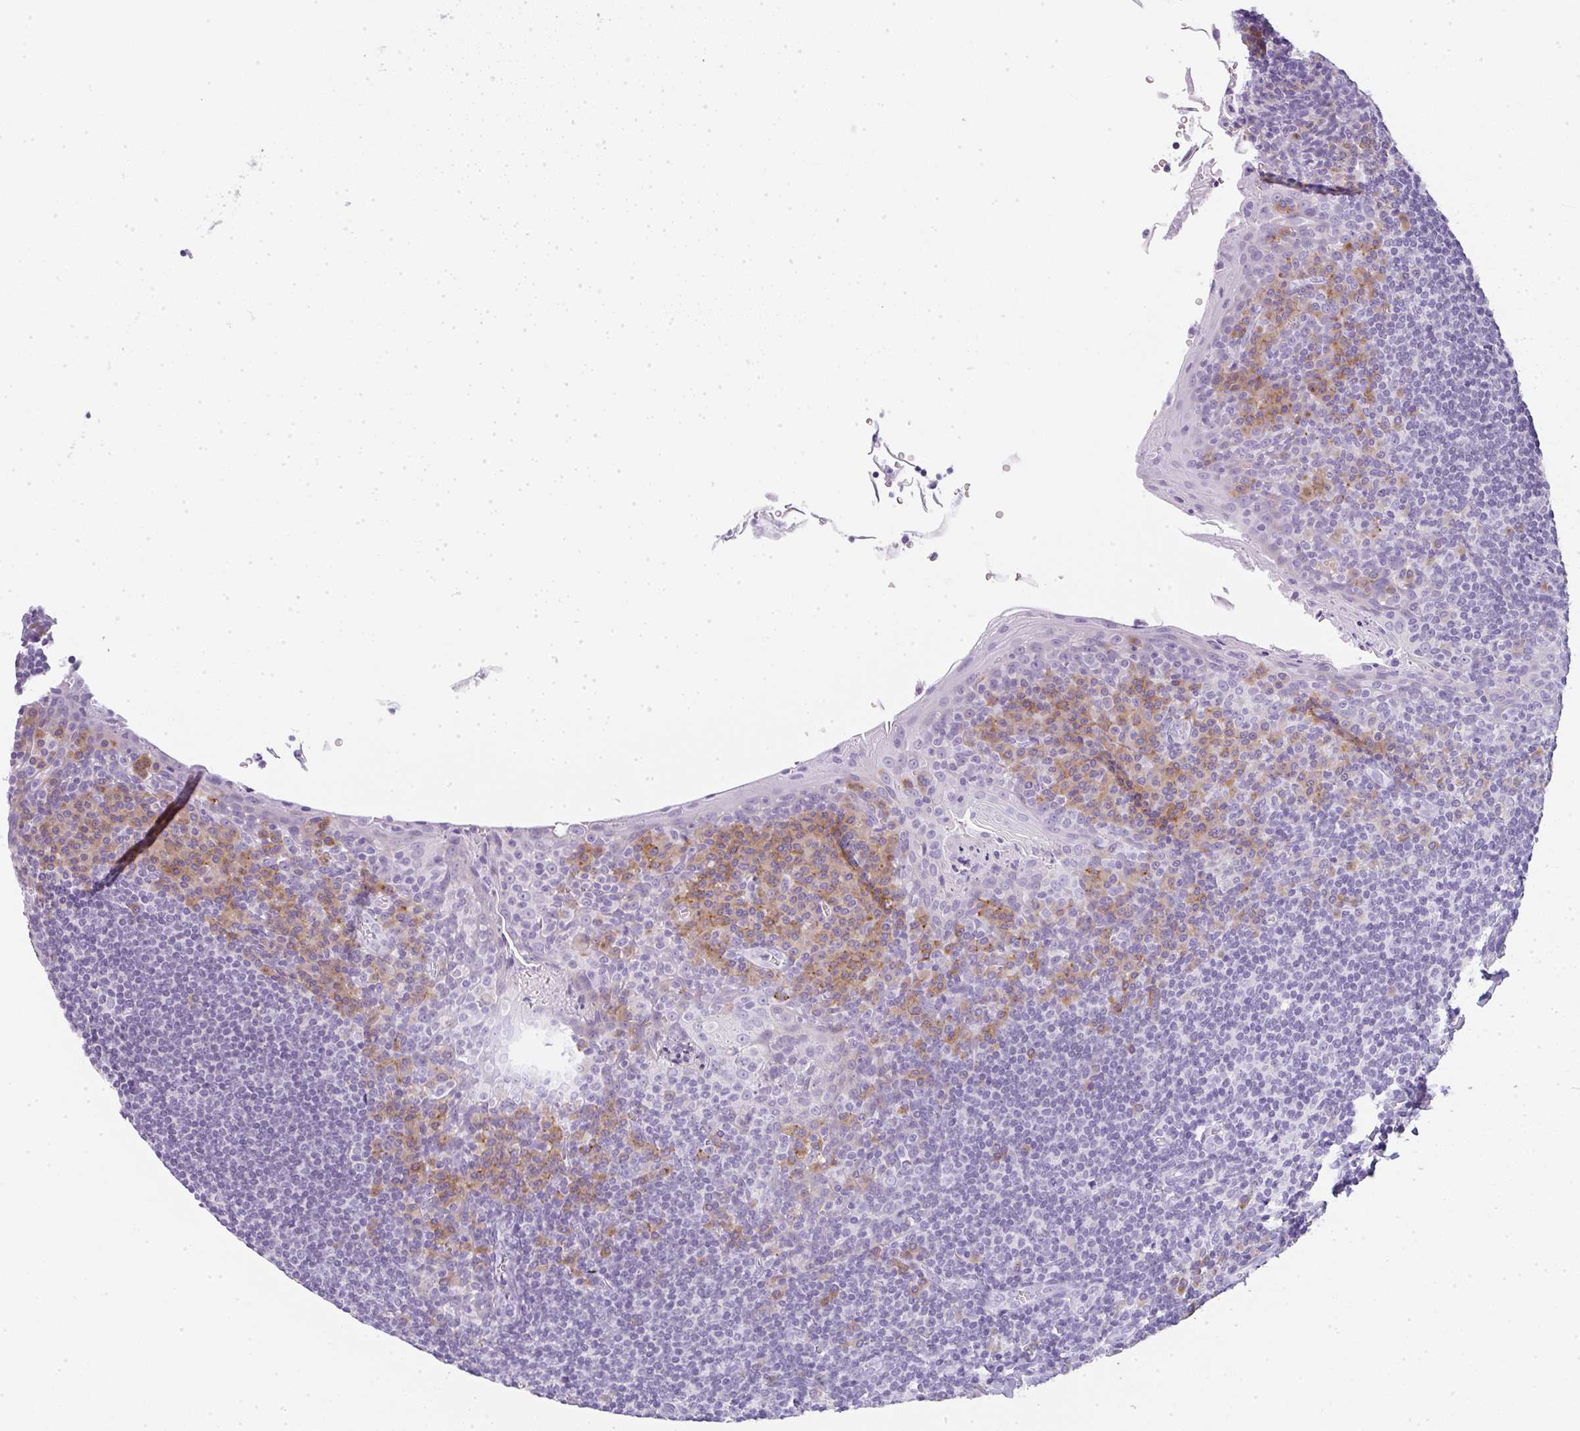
{"staining": {"intensity": "weak", "quantity": "<25%", "location": "cytoplasmic/membranous"}, "tissue": "tonsil", "cell_type": "Germinal center cells", "image_type": "normal", "snomed": [{"axis": "morphology", "description": "Normal tissue, NOS"}, {"axis": "topography", "description": "Tonsil"}], "caption": "Immunohistochemistry histopathology image of unremarkable tonsil stained for a protein (brown), which demonstrates no staining in germinal center cells. (Brightfield microscopy of DAB immunohistochemistry at high magnification).", "gene": "LPAR4", "patient": {"sex": "male", "age": 27}}